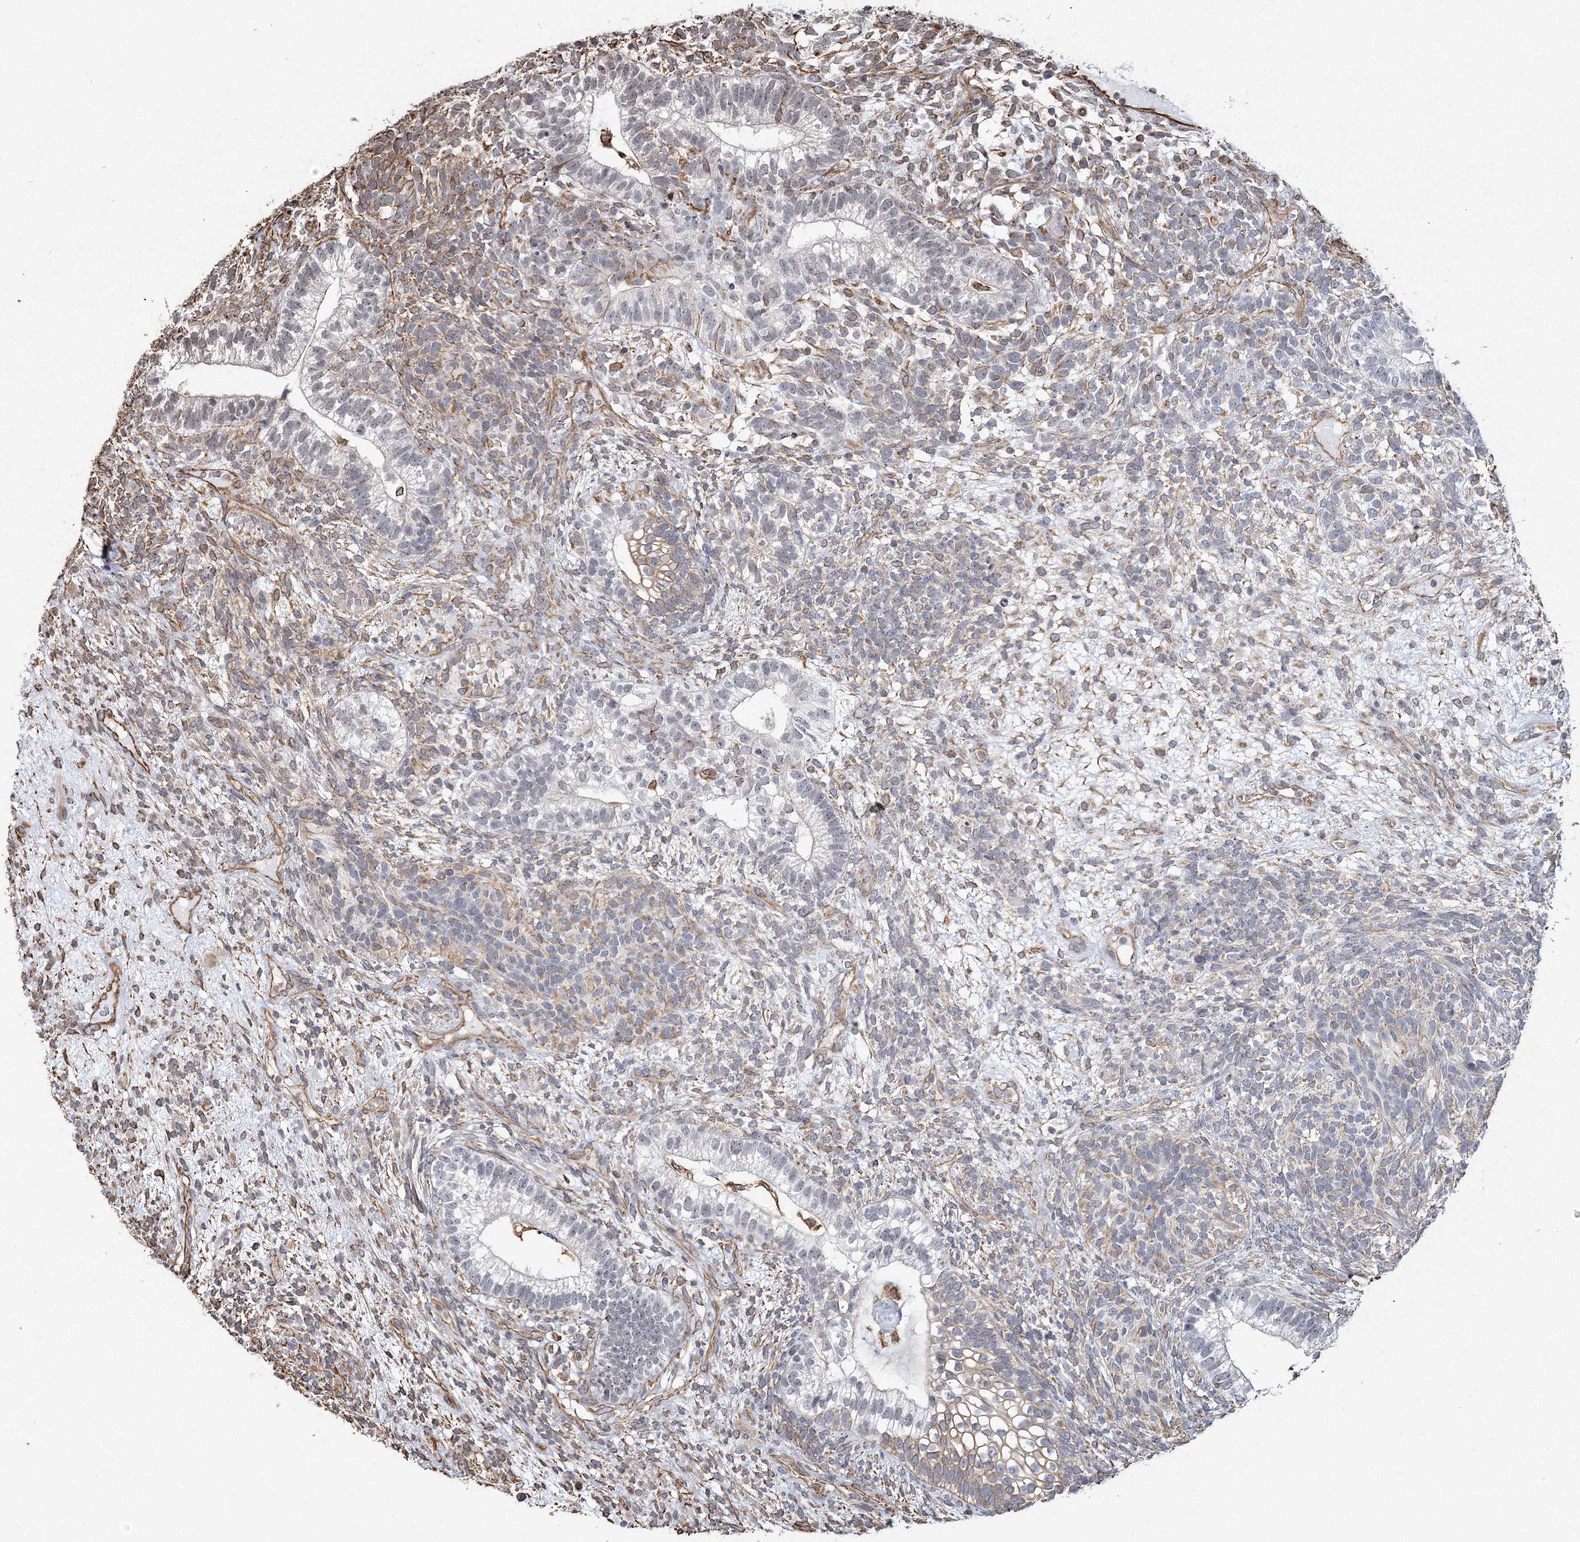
{"staining": {"intensity": "moderate", "quantity": "<25%", "location": "cytoplasmic/membranous,nuclear"}, "tissue": "testis cancer", "cell_type": "Tumor cells", "image_type": "cancer", "snomed": [{"axis": "morphology", "description": "Seminoma, NOS"}, {"axis": "morphology", "description": "Carcinoma, Embryonal, NOS"}, {"axis": "topography", "description": "Testis"}], "caption": "A low amount of moderate cytoplasmic/membranous and nuclear staining is identified in about <25% of tumor cells in testis embryonal carcinoma tissue.", "gene": "ATP11B", "patient": {"sex": "male", "age": 28}}